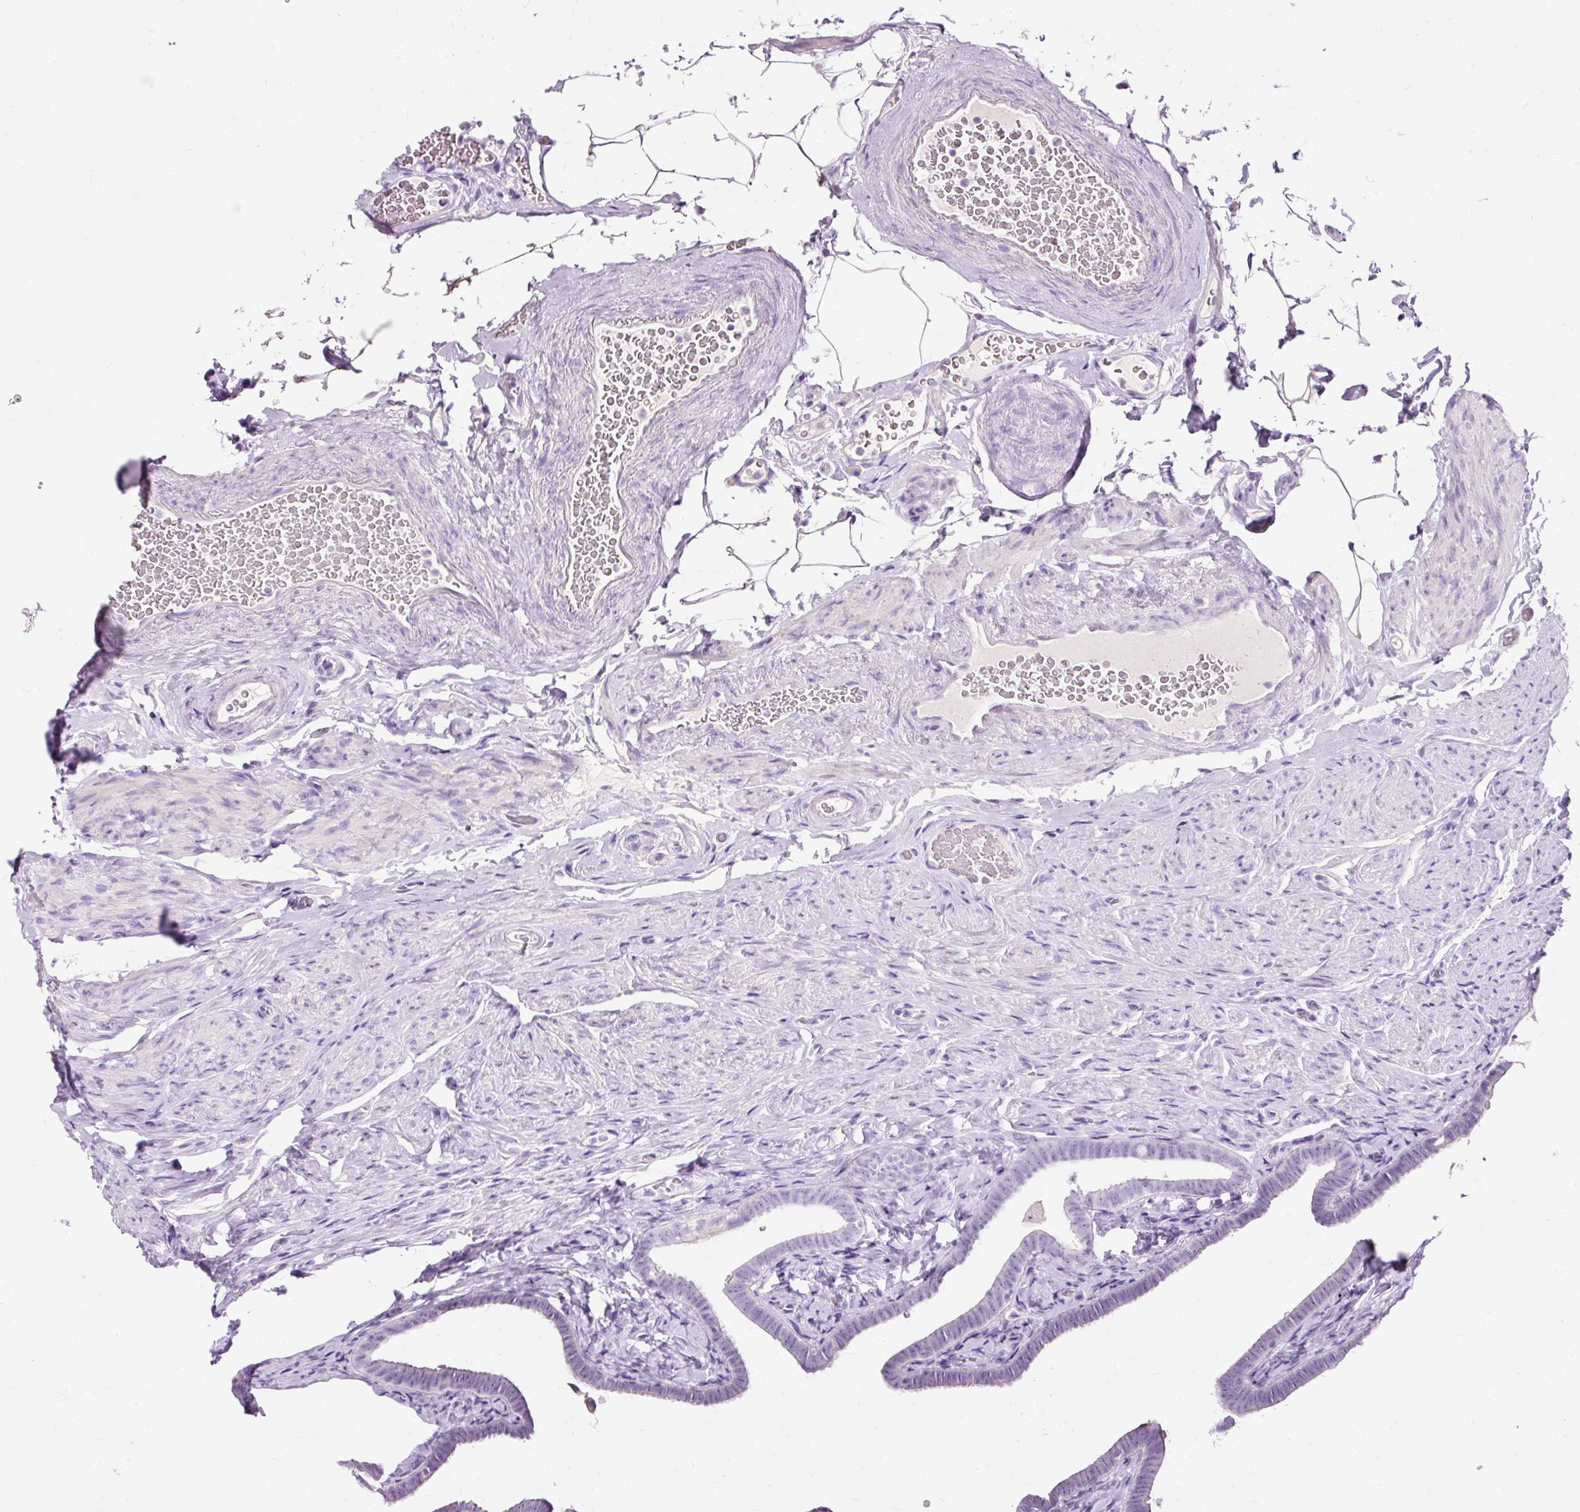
{"staining": {"intensity": "negative", "quantity": "none", "location": "none"}, "tissue": "fallopian tube", "cell_type": "Glandular cells", "image_type": "normal", "snomed": [{"axis": "morphology", "description": "Normal tissue, NOS"}, {"axis": "topography", "description": "Fallopian tube"}], "caption": "DAB (3,3'-diaminobenzidine) immunohistochemical staining of unremarkable fallopian tube displays no significant staining in glandular cells.", "gene": "CLDN25", "patient": {"sex": "female", "age": 69}}